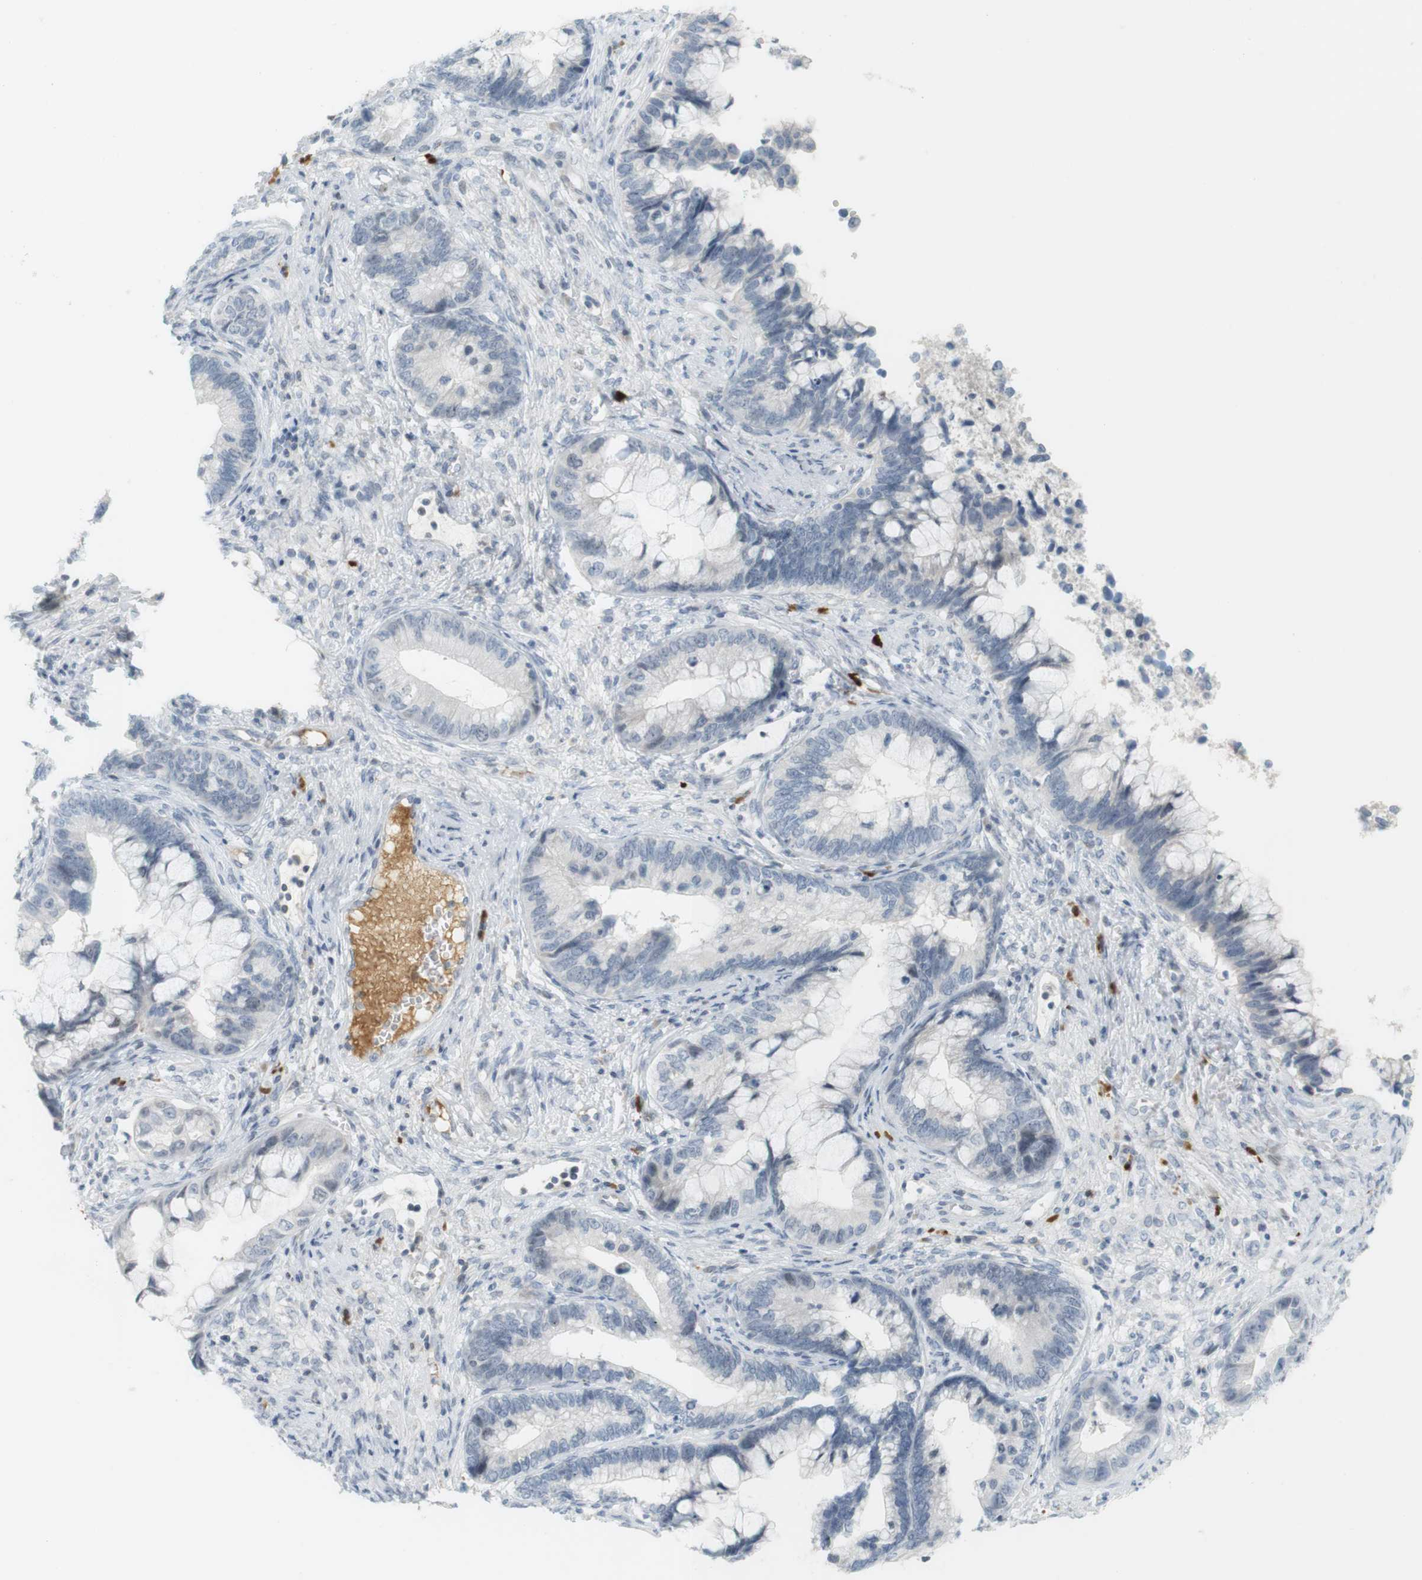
{"staining": {"intensity": "negative", "quantity": "none", "location": "none"}, "tissue": "cervical cancer", "cell_type": "Tumor cells", "image_type": "cancer", "snomed": [{"axis": "morphology", "description": "Adenocarcinoma, NOS"}, {"axis": "topography", "description": "Cervix"}], "caption": "Immunohistochemical staining of cervical adenocarcinoma displays no significant staining in tumor cells.", "gene": "DMC1", "patient": {"sex": "female", "age": 44}}